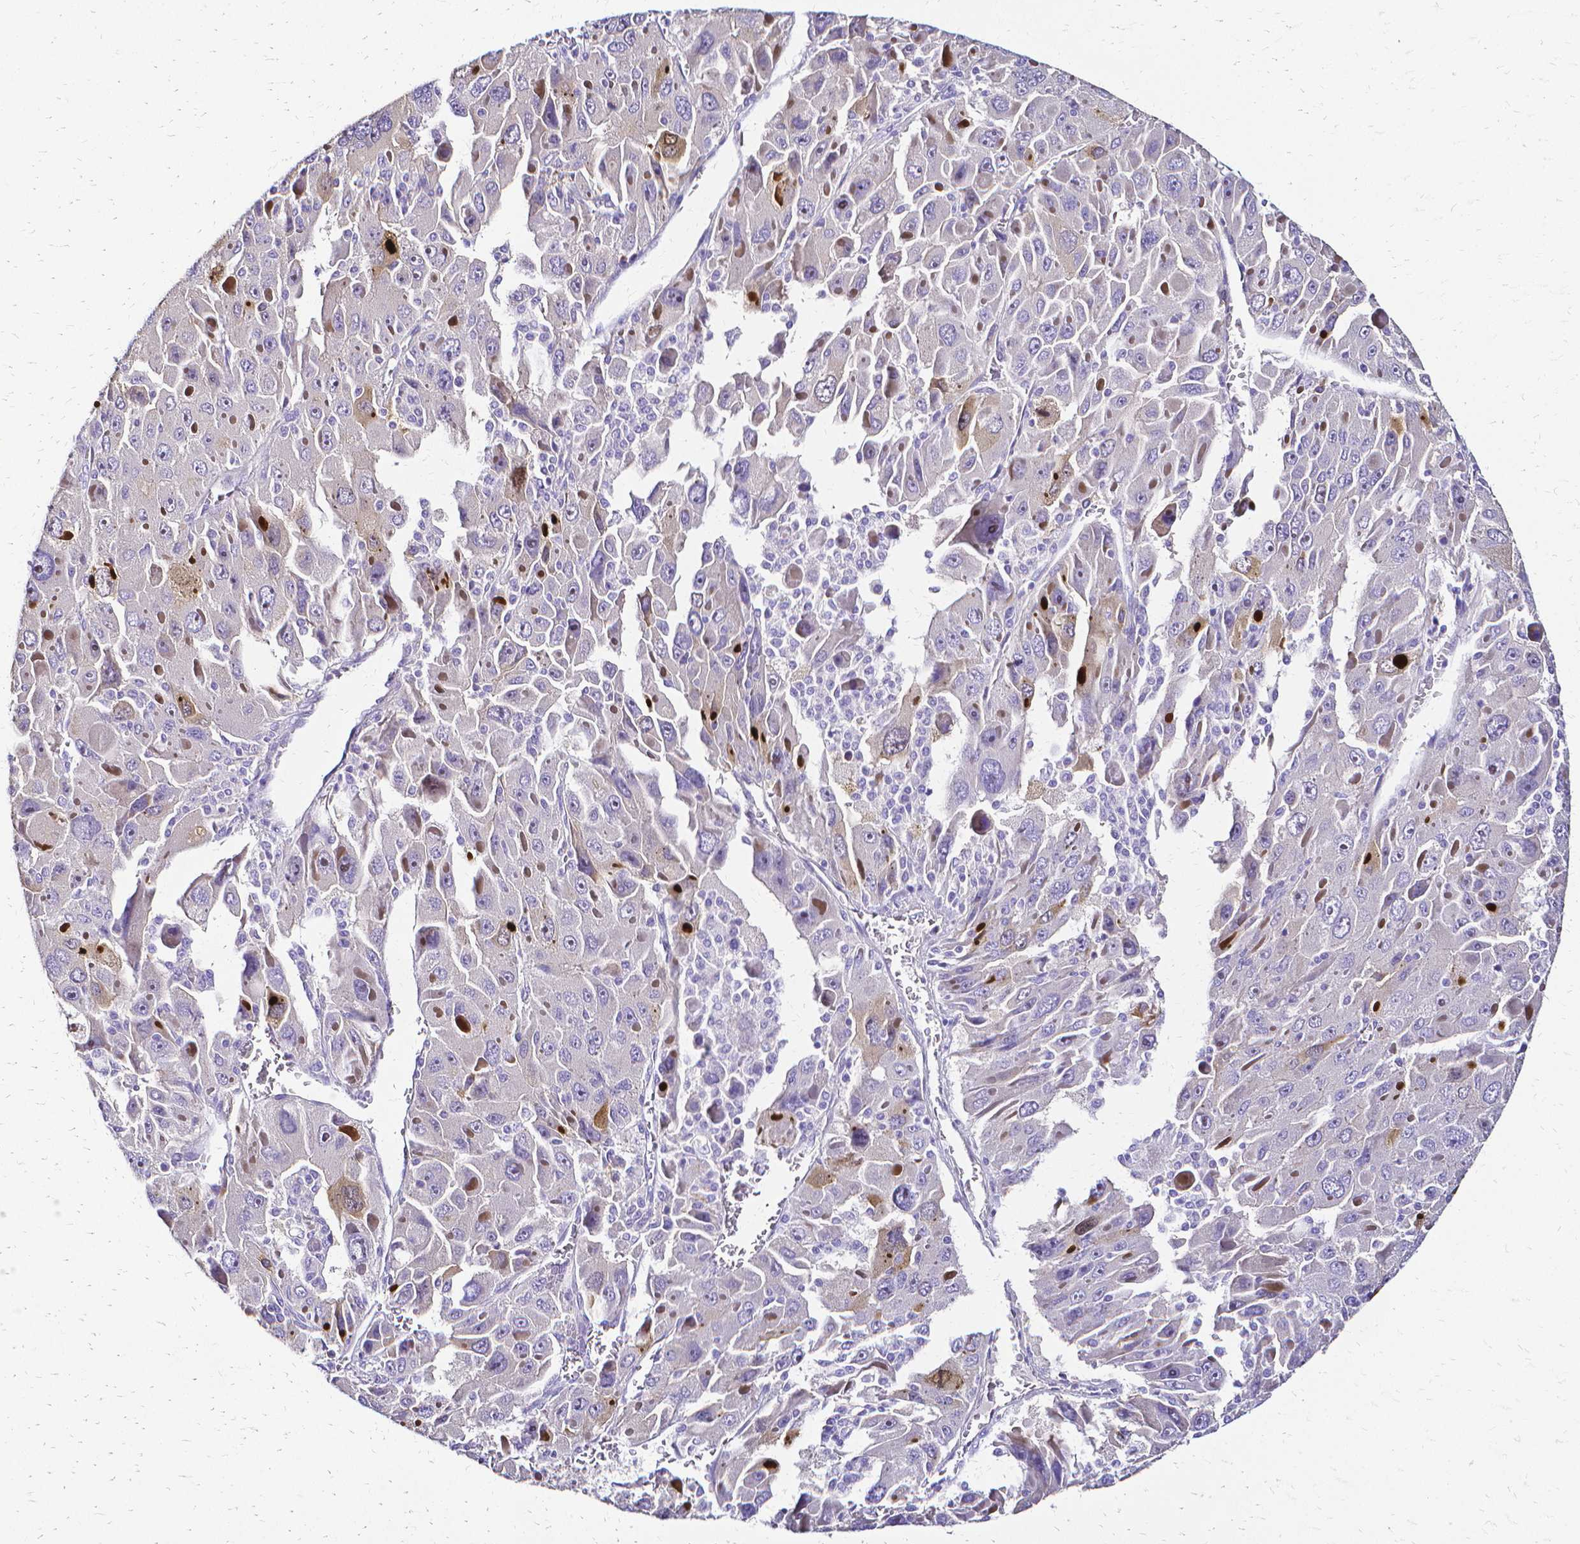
{"staining": {"intensity": "weak", "quantity": "<25%", "location": "cytoplasmic/membranous"}, "tissue": "liver cancer", "cell_type": "Tumor cells", "image_type": "cancer", "snomed": [{"axis": "morphology", "description": "Carcinoma, Hepatocellular, NOS"}, {"axis": "topography", "description": "Liver"}], "caption": "Liver cancer was stained to show a protein in brown. There is no significant positivity in tumor cells.", "gene": "CCNB1", "patient": {"sex": "female", "age": 41}}